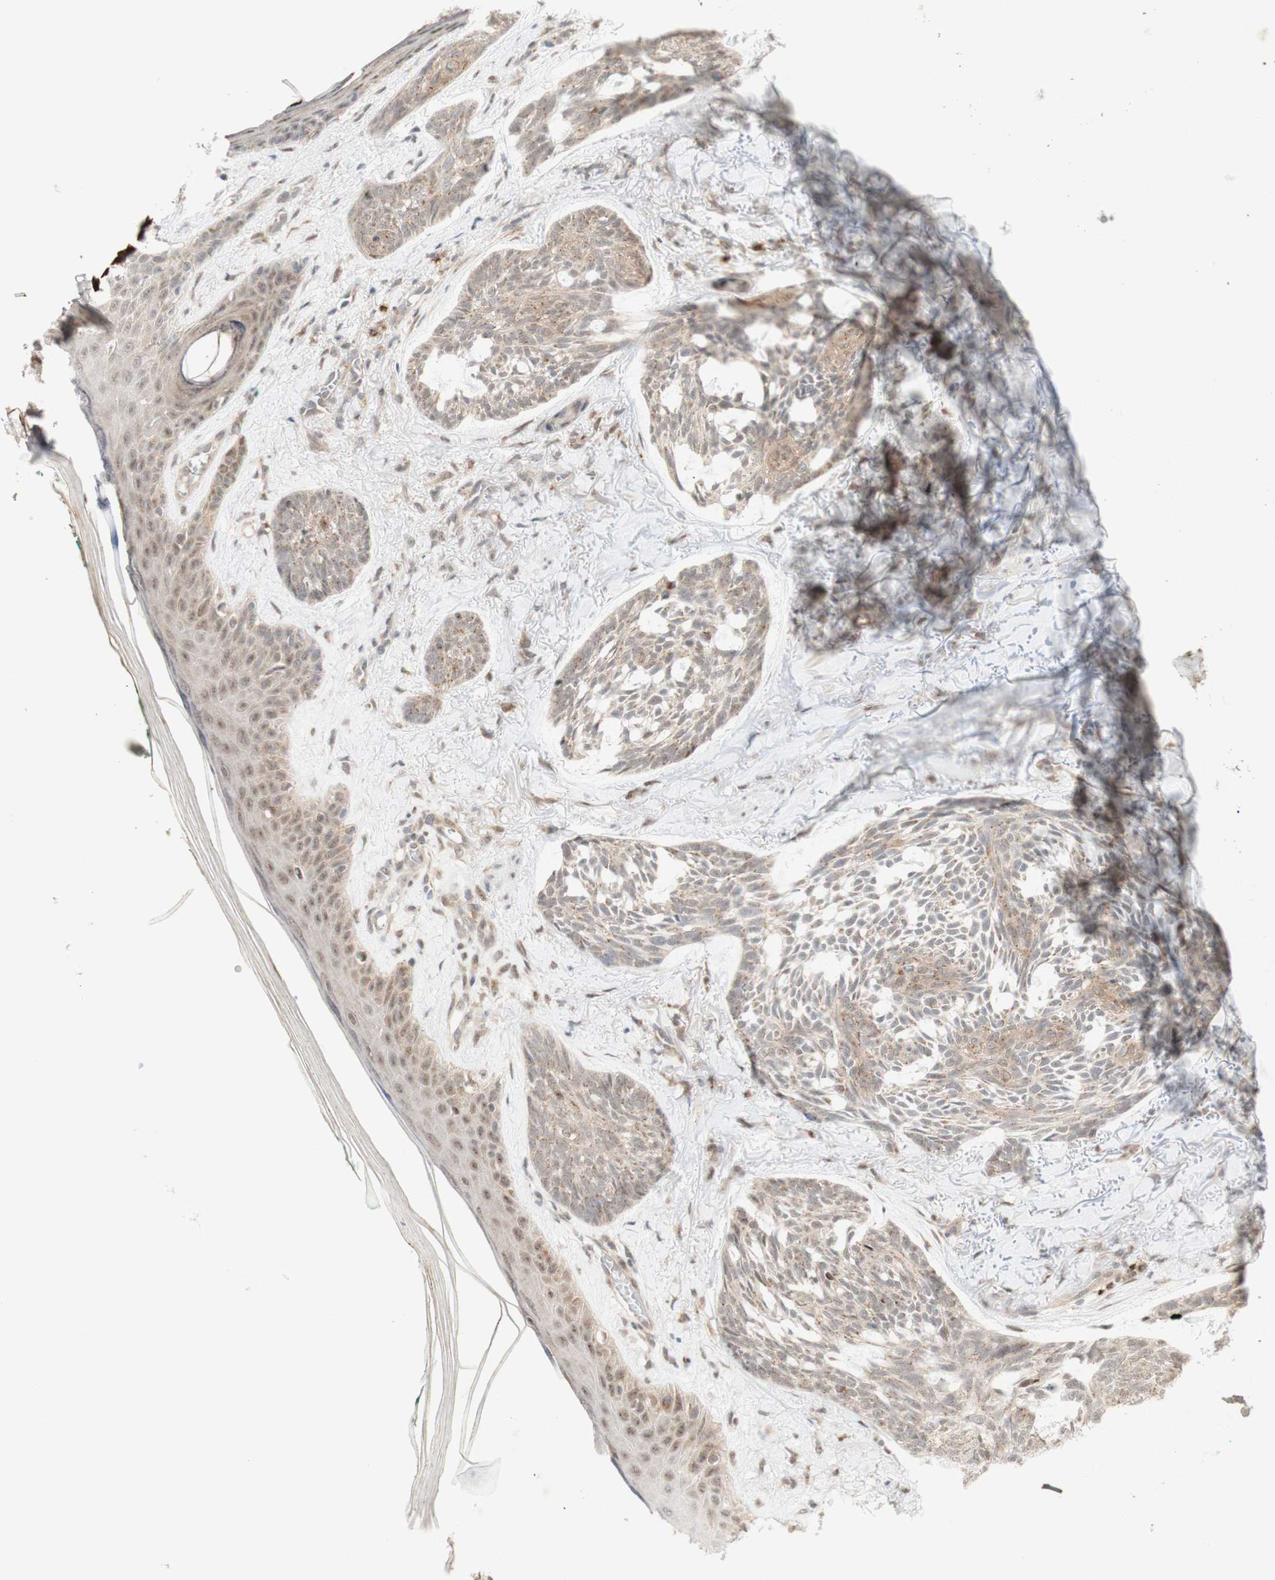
{"staining": {"intensity": "moderate", "quantity": ">75%", "location": "cytoplasmic/membranous"}, "tissue": "skin cancer", "cell_type": "Tumor cells", "image_type": "cancer", "snomed": [{"axis": "morphology", "description": "Basal cell carcinoma"}, {"axis": "topography", "description": "Skin"}], "caption": "Protein analysis of skin cancer tissue displays moderate cytoplasmic/membranous expression in approximately >75% of tumor cells. Ihc stains the protein in brown and the nuclei are stained blue.", "gene": "CYLD", "patient": {"sex": "male", "age": 43}}